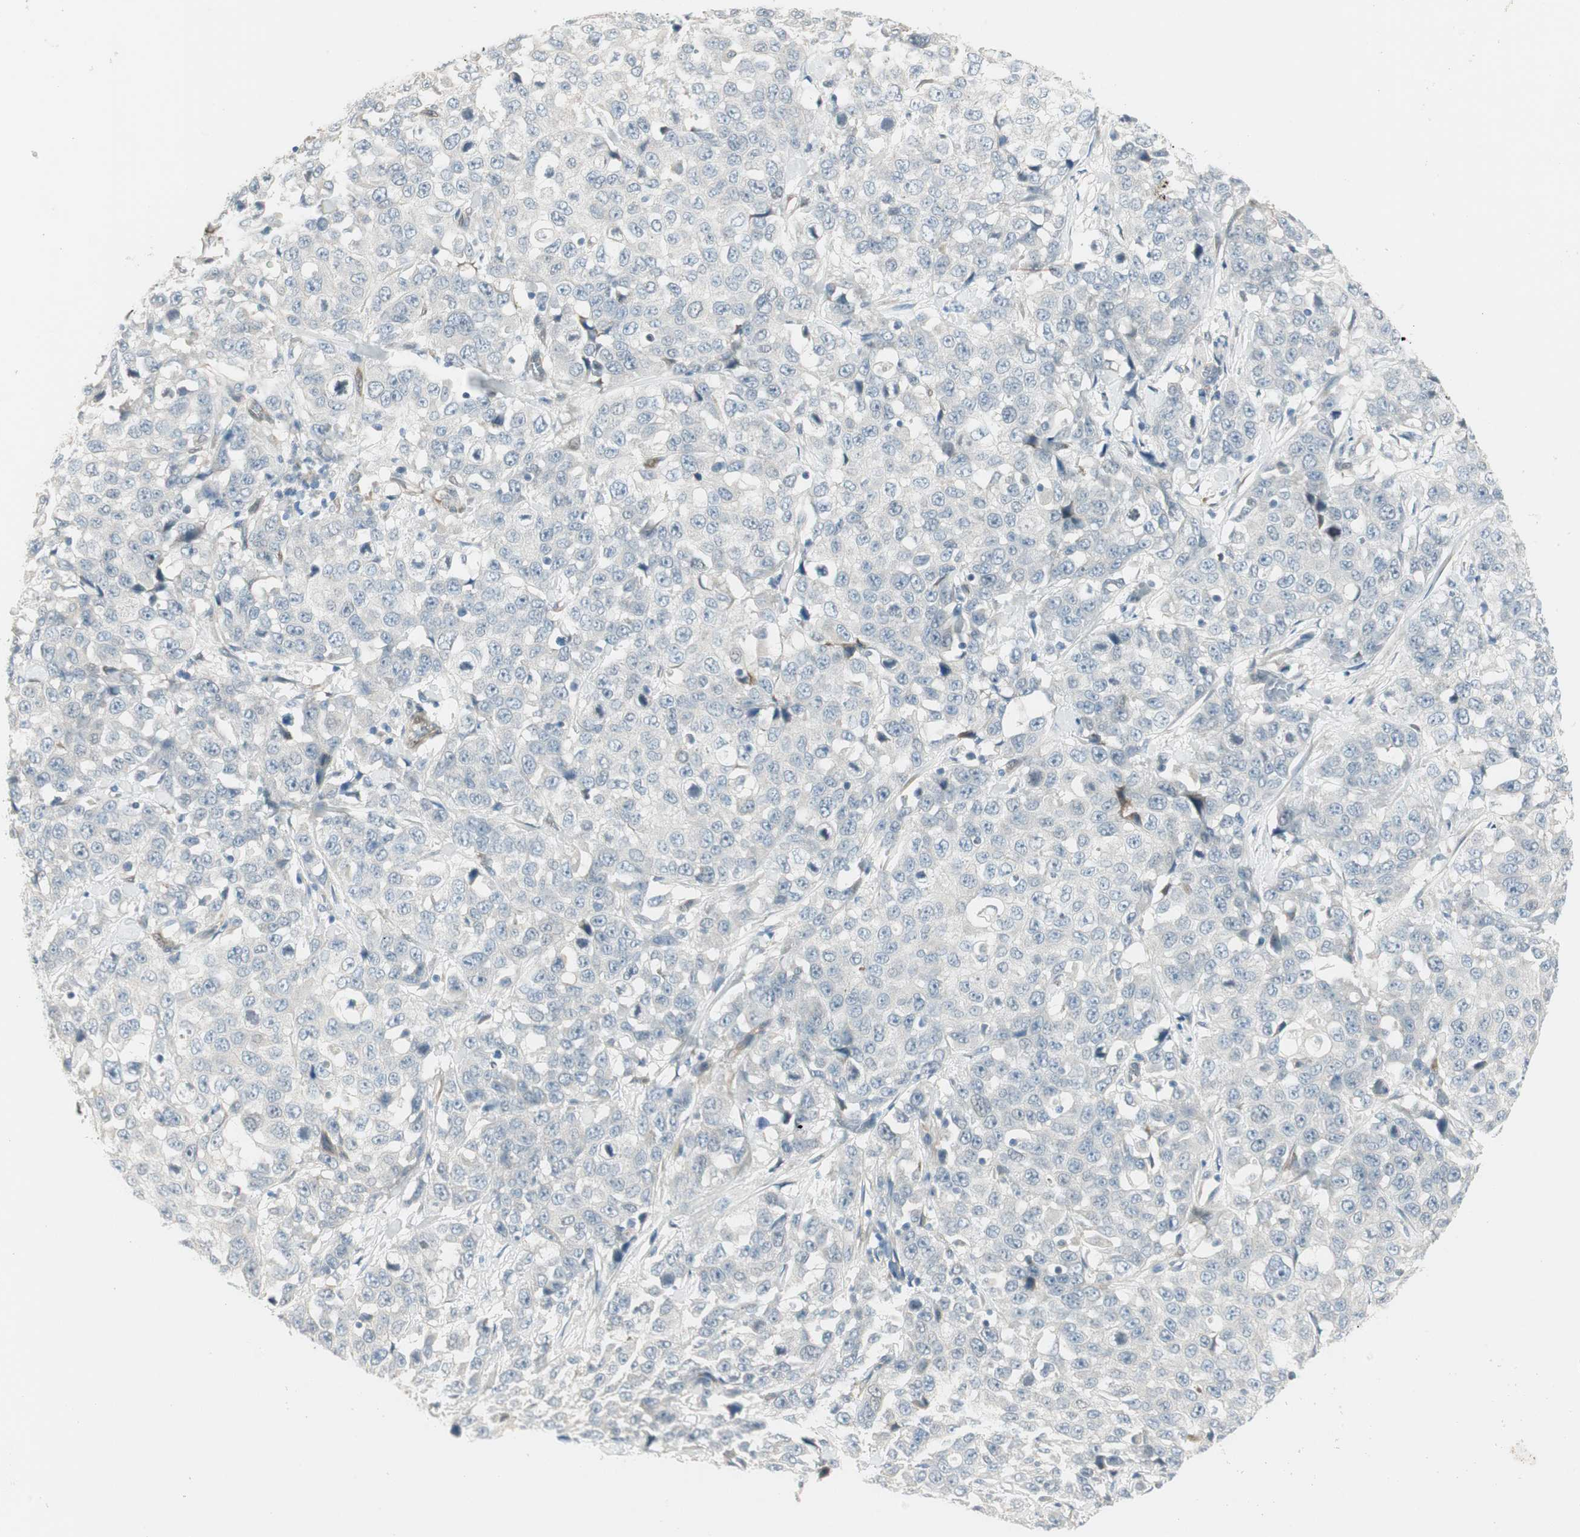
{"staining": {"intensity": "negative", "quantity": "none", "location": "none"}, "tissue": "stomach cancer", "cell_type": "Tumor cells", "image_type": "cancer", "snomed": [{"axis": "morphology", "description": "Normal tissue, NOS"}, {"axis": "morphology", "description": "Adenocarcinoma, NOS"}, {"axis": "topography", "description": "Stomach"}], "caption": "Stomach adenocarcinoma stained for a protein using IHC exhibits no staining tumor cells.", "gene": "STON1-GTF2A1L", "patient": {"sex": "male", "age": 48}}